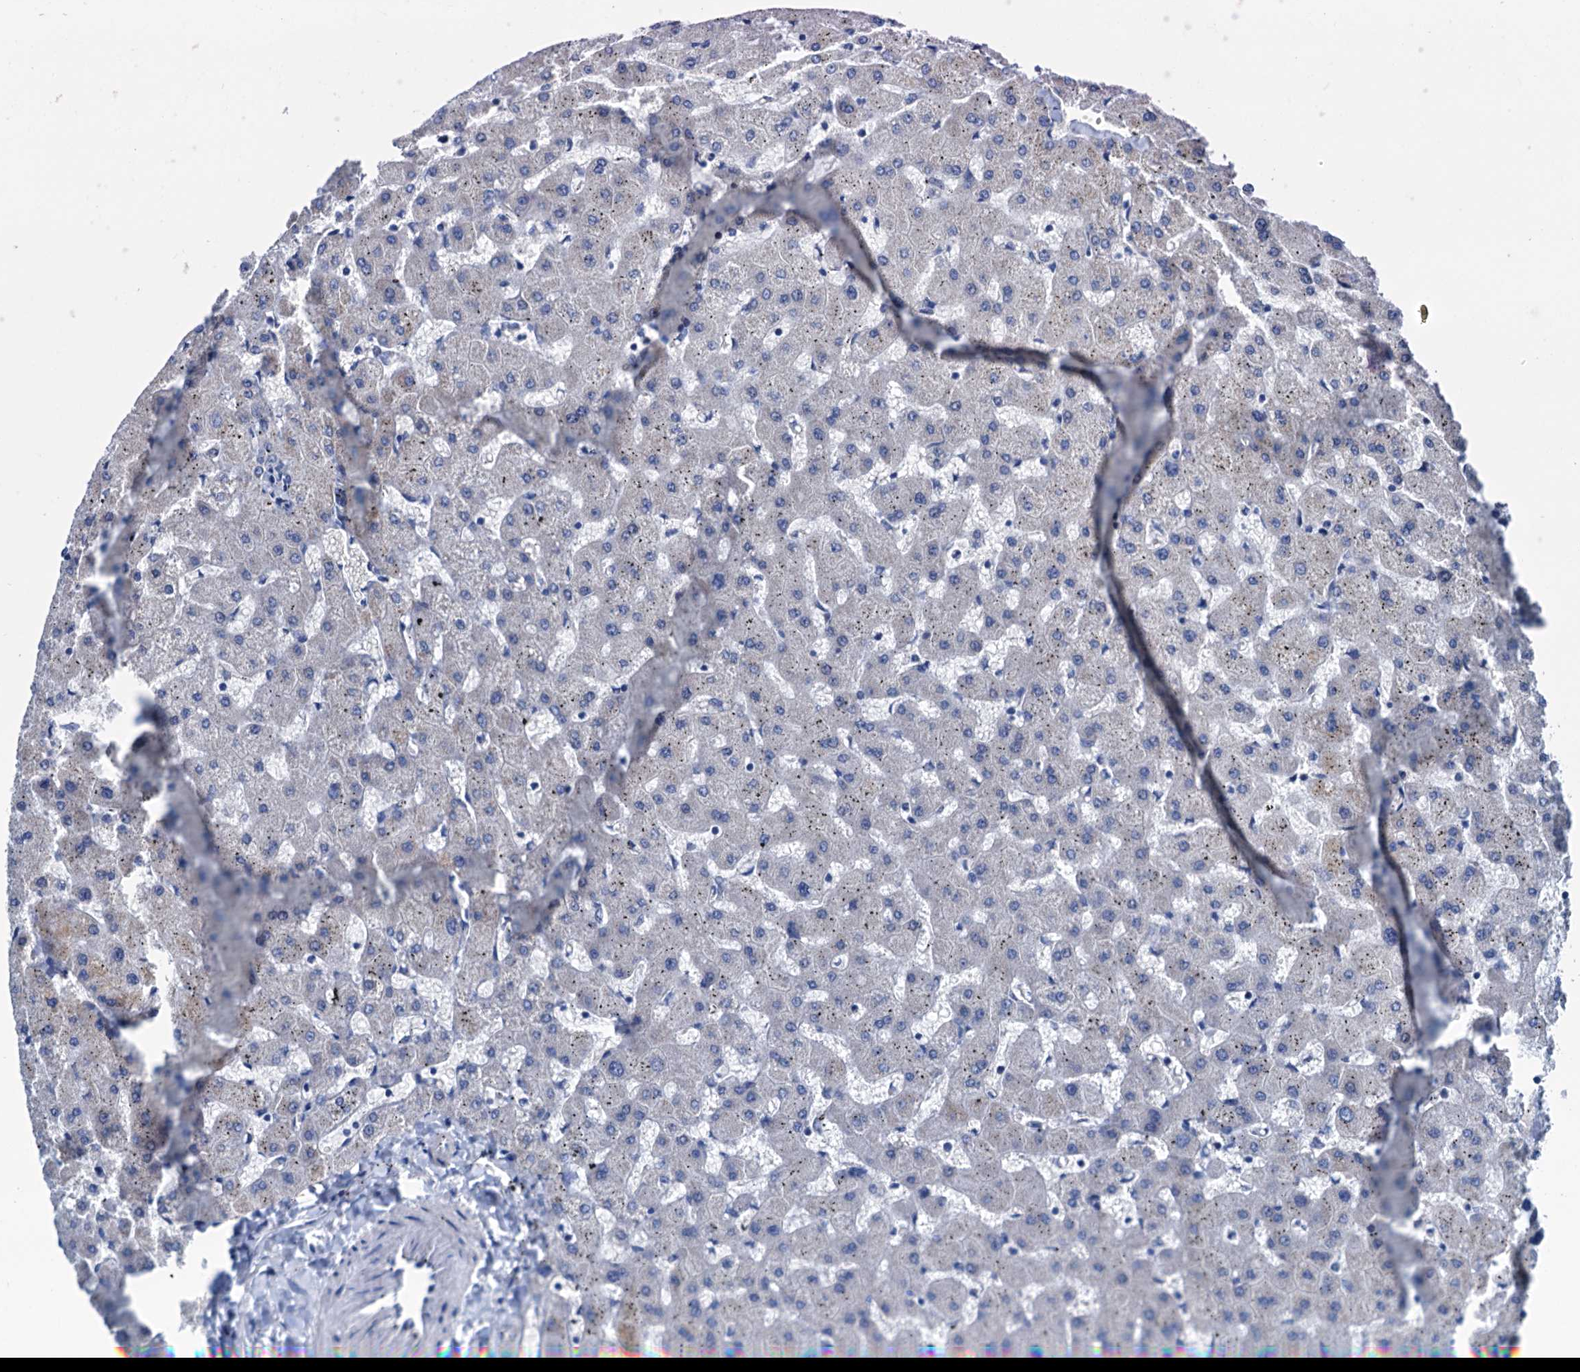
{"staining": {"intensity": "weak", "quantity": "25%-75%", "location": "cytoplasmic/membranous"}, "tissue": "liver", "cell_type": "Cholangiocytes", "image_type": "normal", "snomed": [{"axis": "morphology", "description": "Normal tissue, NOS"}, {"axis": "topography", "description": "Liver"}], "caption": "Protein staining reveals weak cytoplasmic/membranous positivity in about 25%-75% of cholangiocytes in benign liver.", "gene": "ELAC1", "patient": {"sex": "female", "age": 63}}